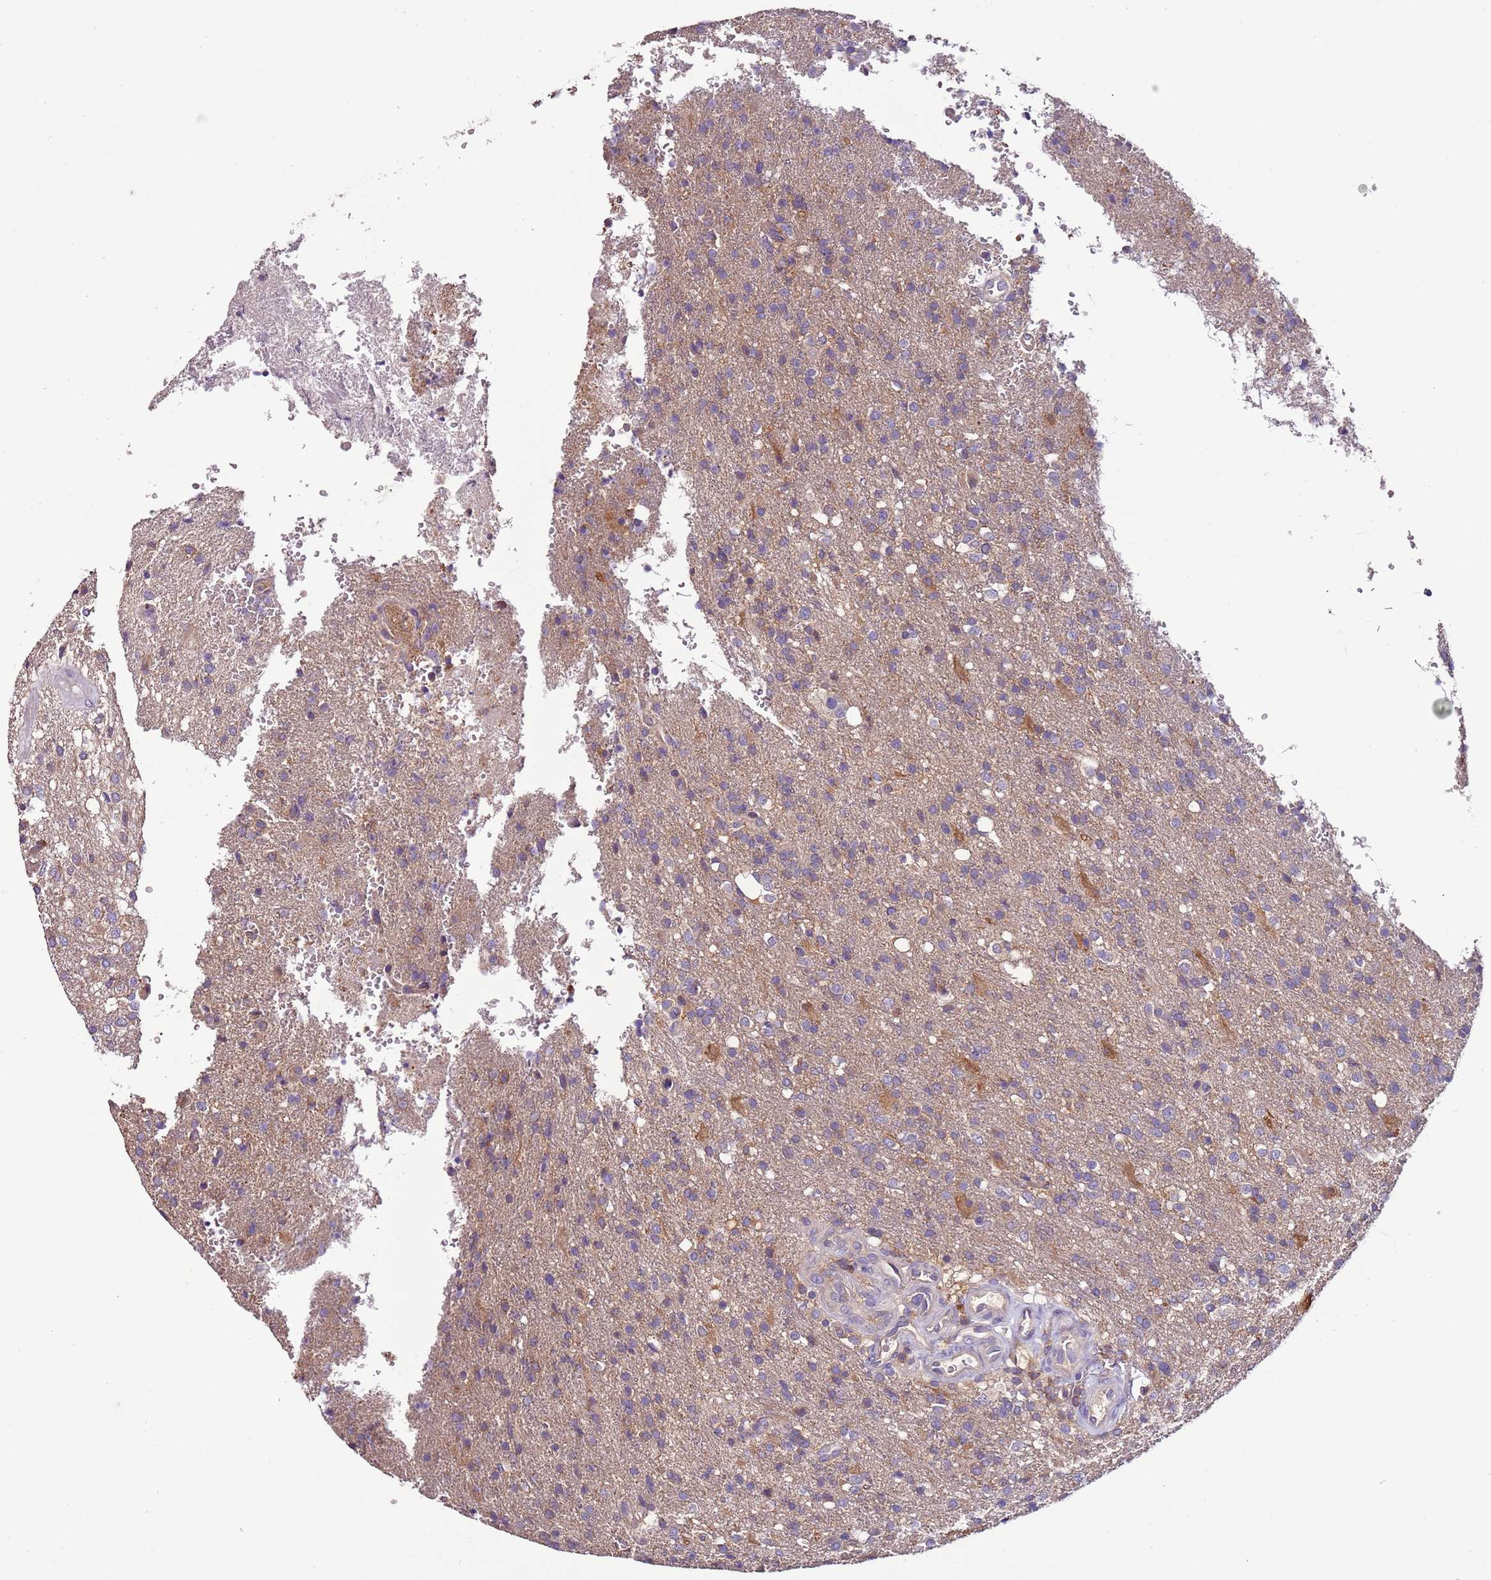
{"staining": {"intensity": "negative", "quantity": "none", "location": "none"}, "tissue": "glioma", "cell_type": "Tumor cells", "image_type": "cancer", "snomed": [{"axis": "morphology", "description": "Glioma, malignant, High grade"}, {"axis": "topography", "description": "Brain"}], "caption": "IHC photomicrograph of glioma stained for a protein (brown), which exhibits no staining in tumor cells.", "gene": "IGIP", "patient": {"sex": "female", "age": 74}}